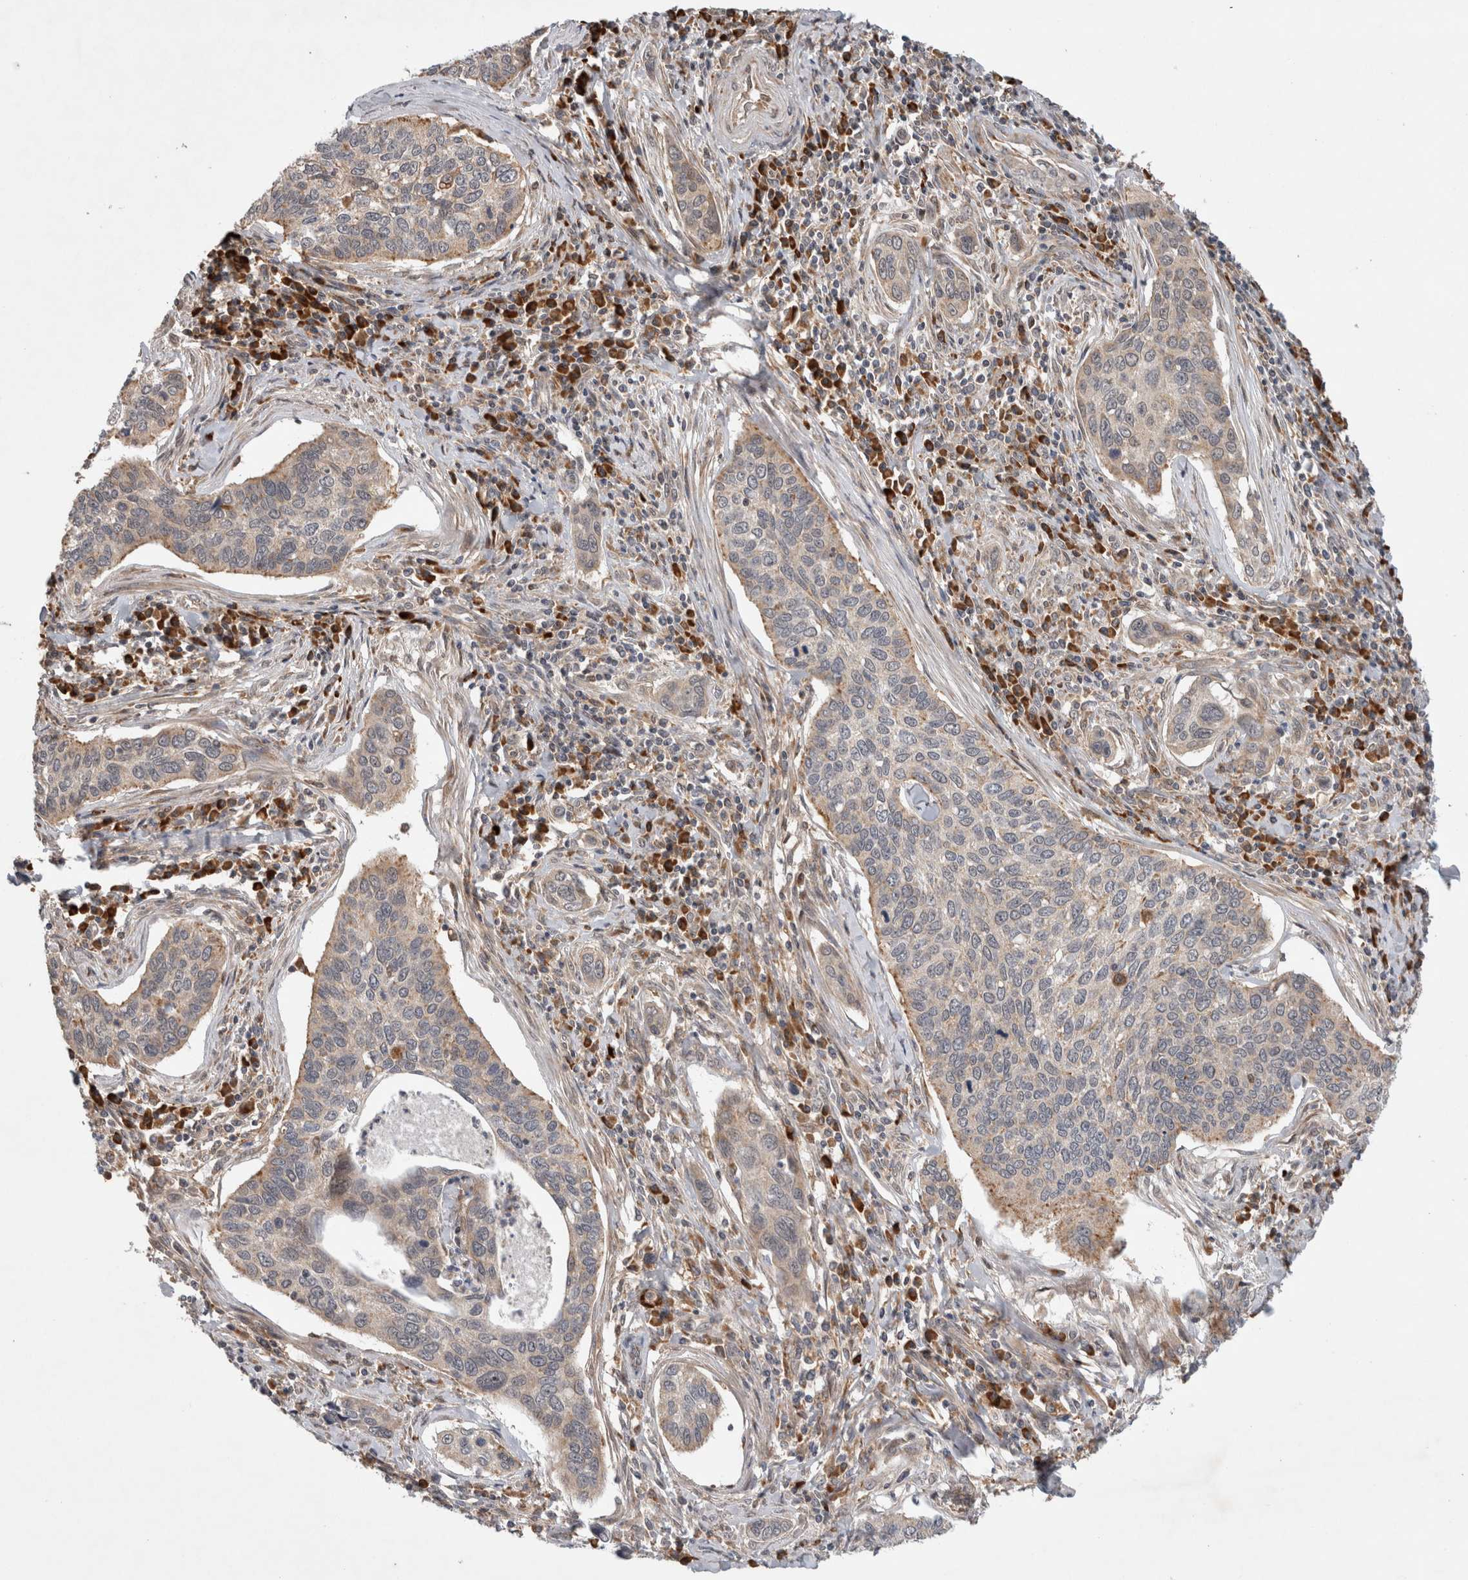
{"staining": {"intensity": "weak", "quantity": "25%-75%", "location": "cytoplasmic/membranous"}, "tissue": "cervical cancer", "cell_type": "Tumor cells", "image_type": "cancer", "snomed": [{"axis": "morphology", "description": "Squamous cell carcinoma, NOS"}, {"axis": "topography", "description": "Cervix"}], "caption": "An image of human cervical cancer stained for a protein exhibits weak cytoplasmic/membranous brown staining in tumor cells.", "gene": "ADGRL3", "patient": {"sex": "female", "age": 53}}